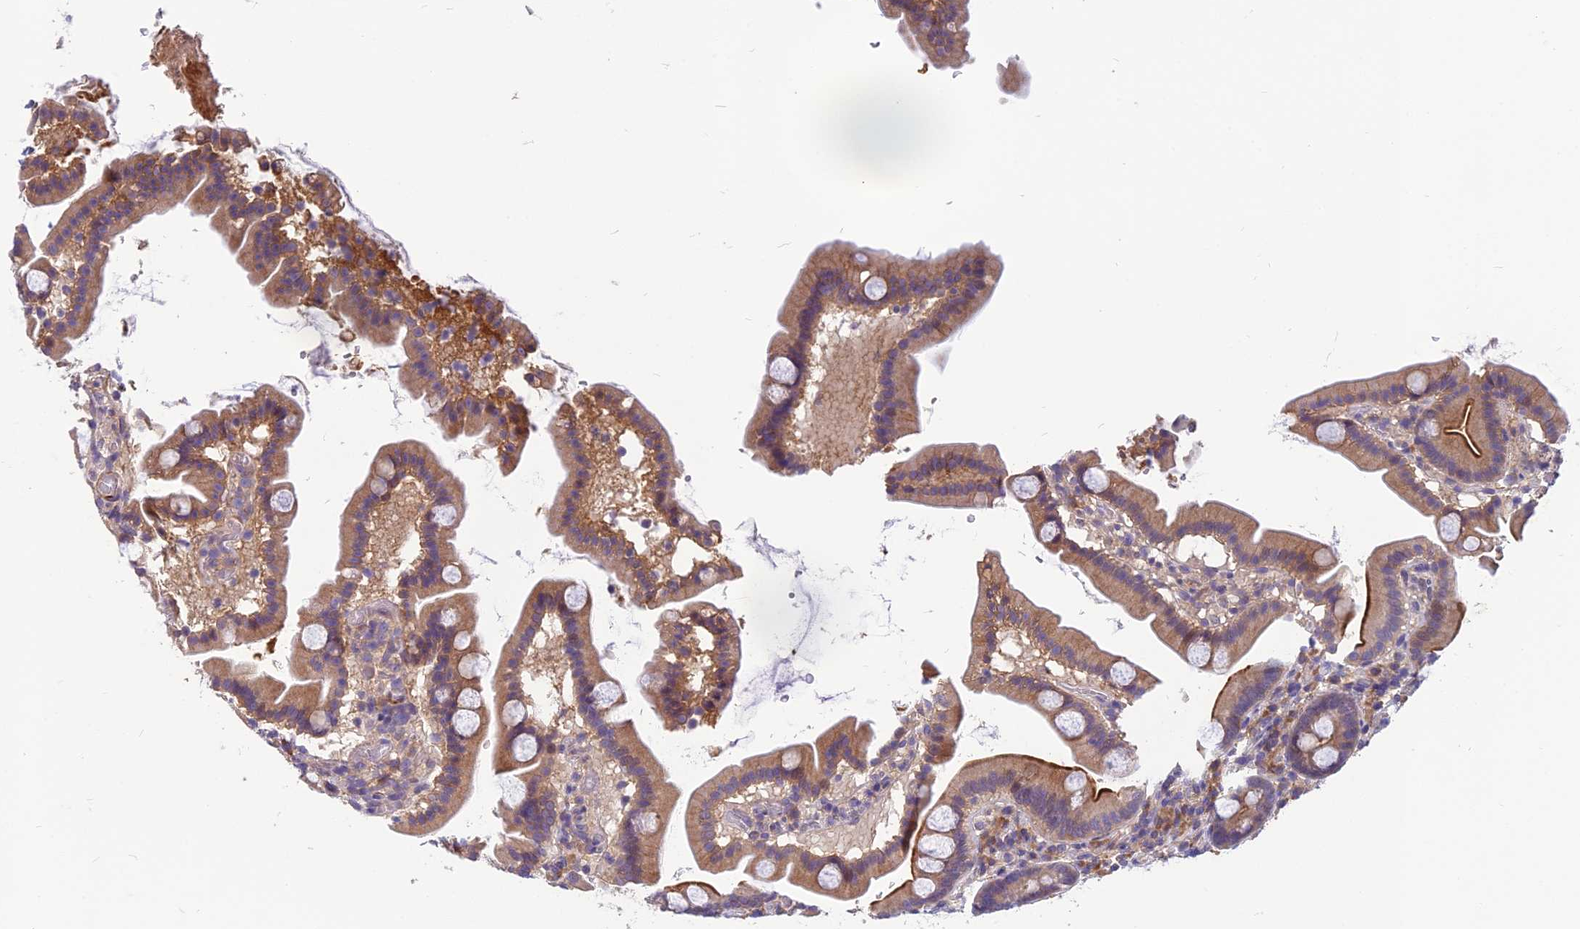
{"staining": {"intensity": "moderate", "quantity": "25%-75%", "location": "cytoplasmic/membranous"}, "tissue": "duodenum", "cell_type": "Glandular cells", "image_type": "normal", "snomed": [{"axis": "morphology", "description": "Normal tissue, NOS"}, {"axis": "topography", "description": "Duodenum"}], "caption": "The histopathology image shows a brown stain indicating the presence of a protein in the cytoplasmic/membranous of glandular cells in duodenum.", "gene": "TSPAN15", "patient": {"sex": "male", "age": 55}}